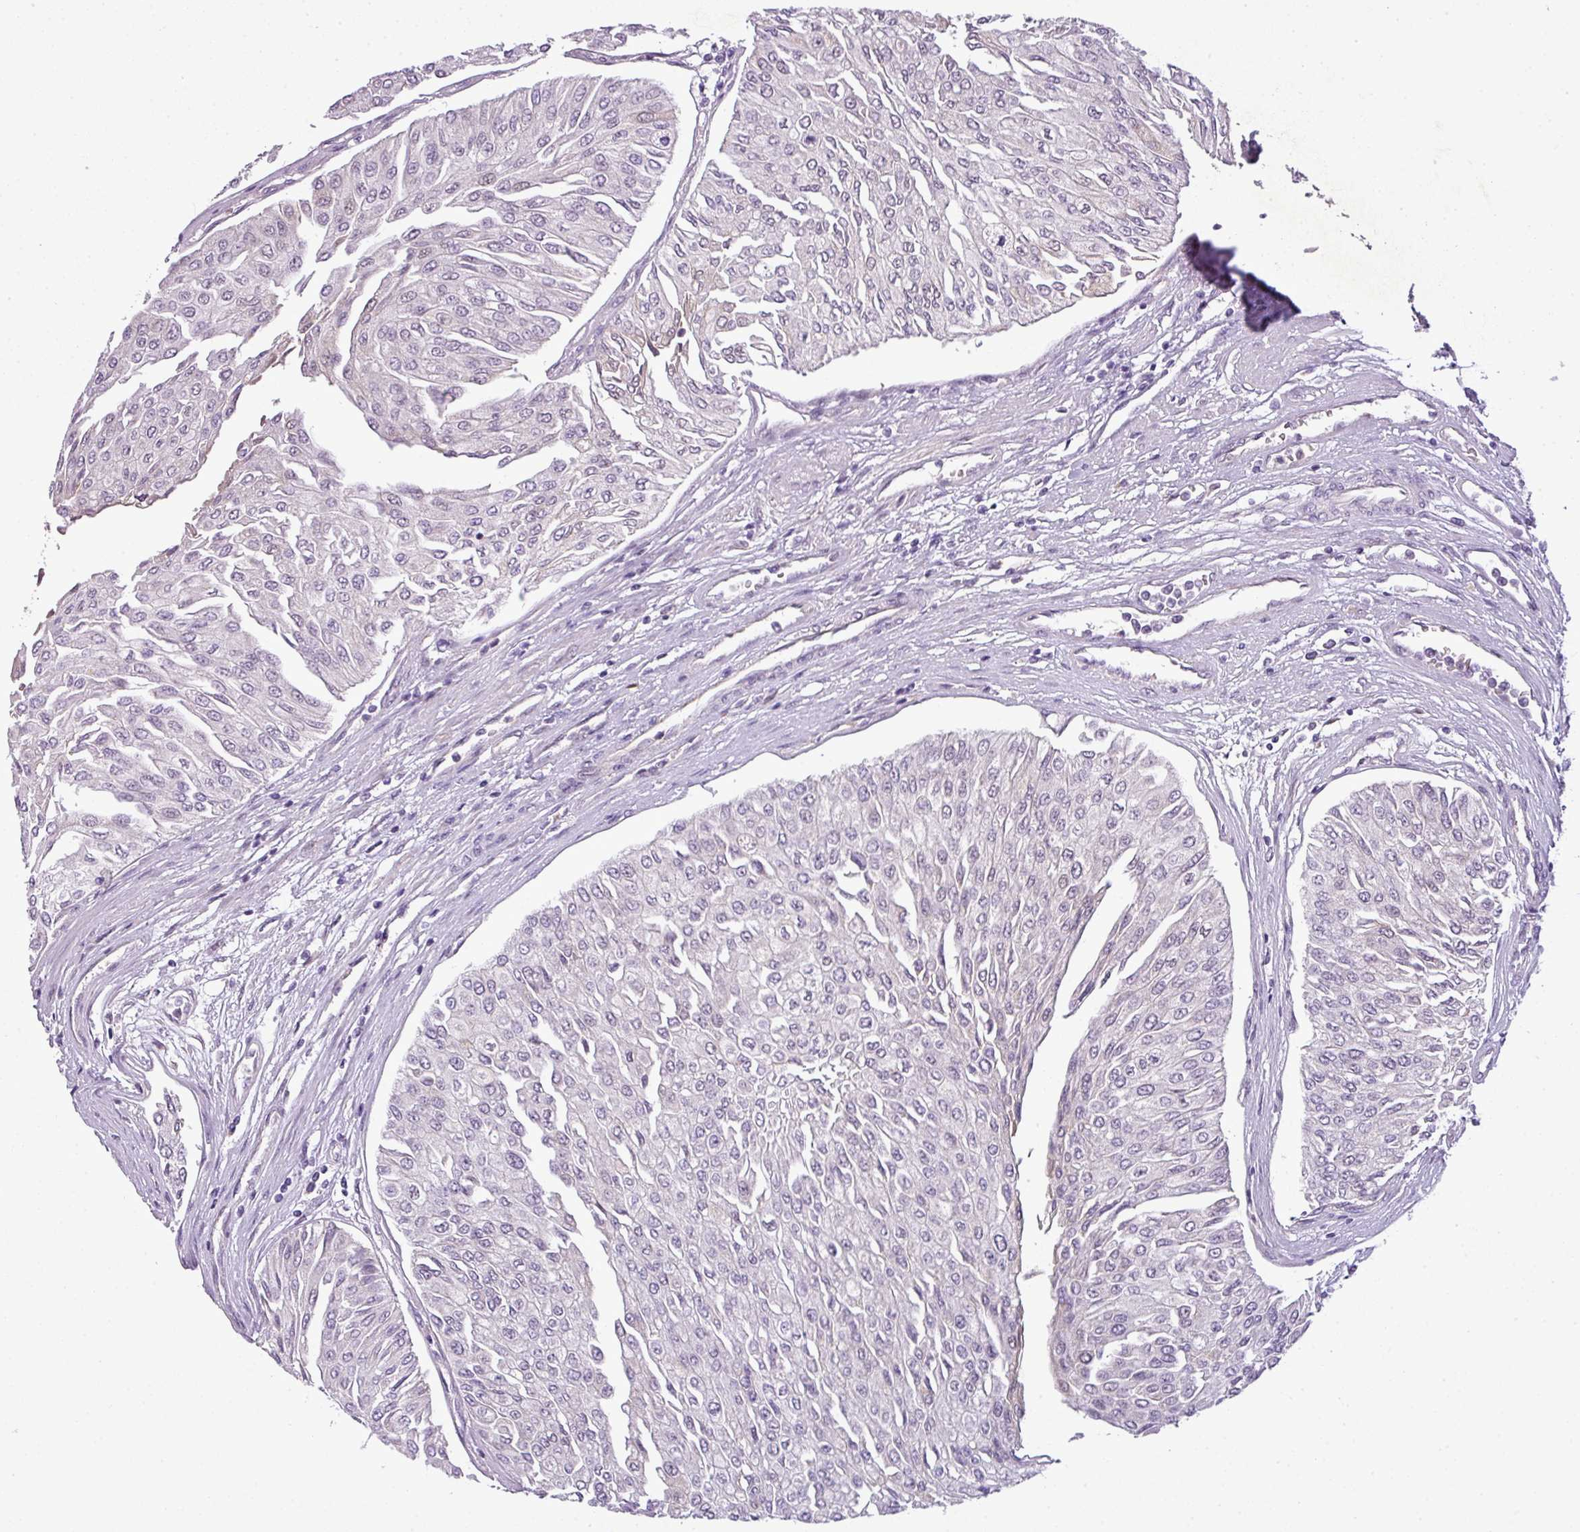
{"staining": {"intensity": "negative", "quantity": "none", "location": "none"}, "tissue": "urothelial cancer", "cell_type": "Tumor cells", "image_type": "cancer", "snomed": [{"axis": "morphology", "description": "Urothelial carcinoma, Low grade"}, {"axis": "topography", "description": "Urinary bladder"}], "caption": "A high-resolution image shows immunohistochemistry staining of low-grade urothelial carcinoma, which demonstrates no significant expression in tumor cells.", "gene": "C4B", "patient": {"sex": "male", "age": 67}}